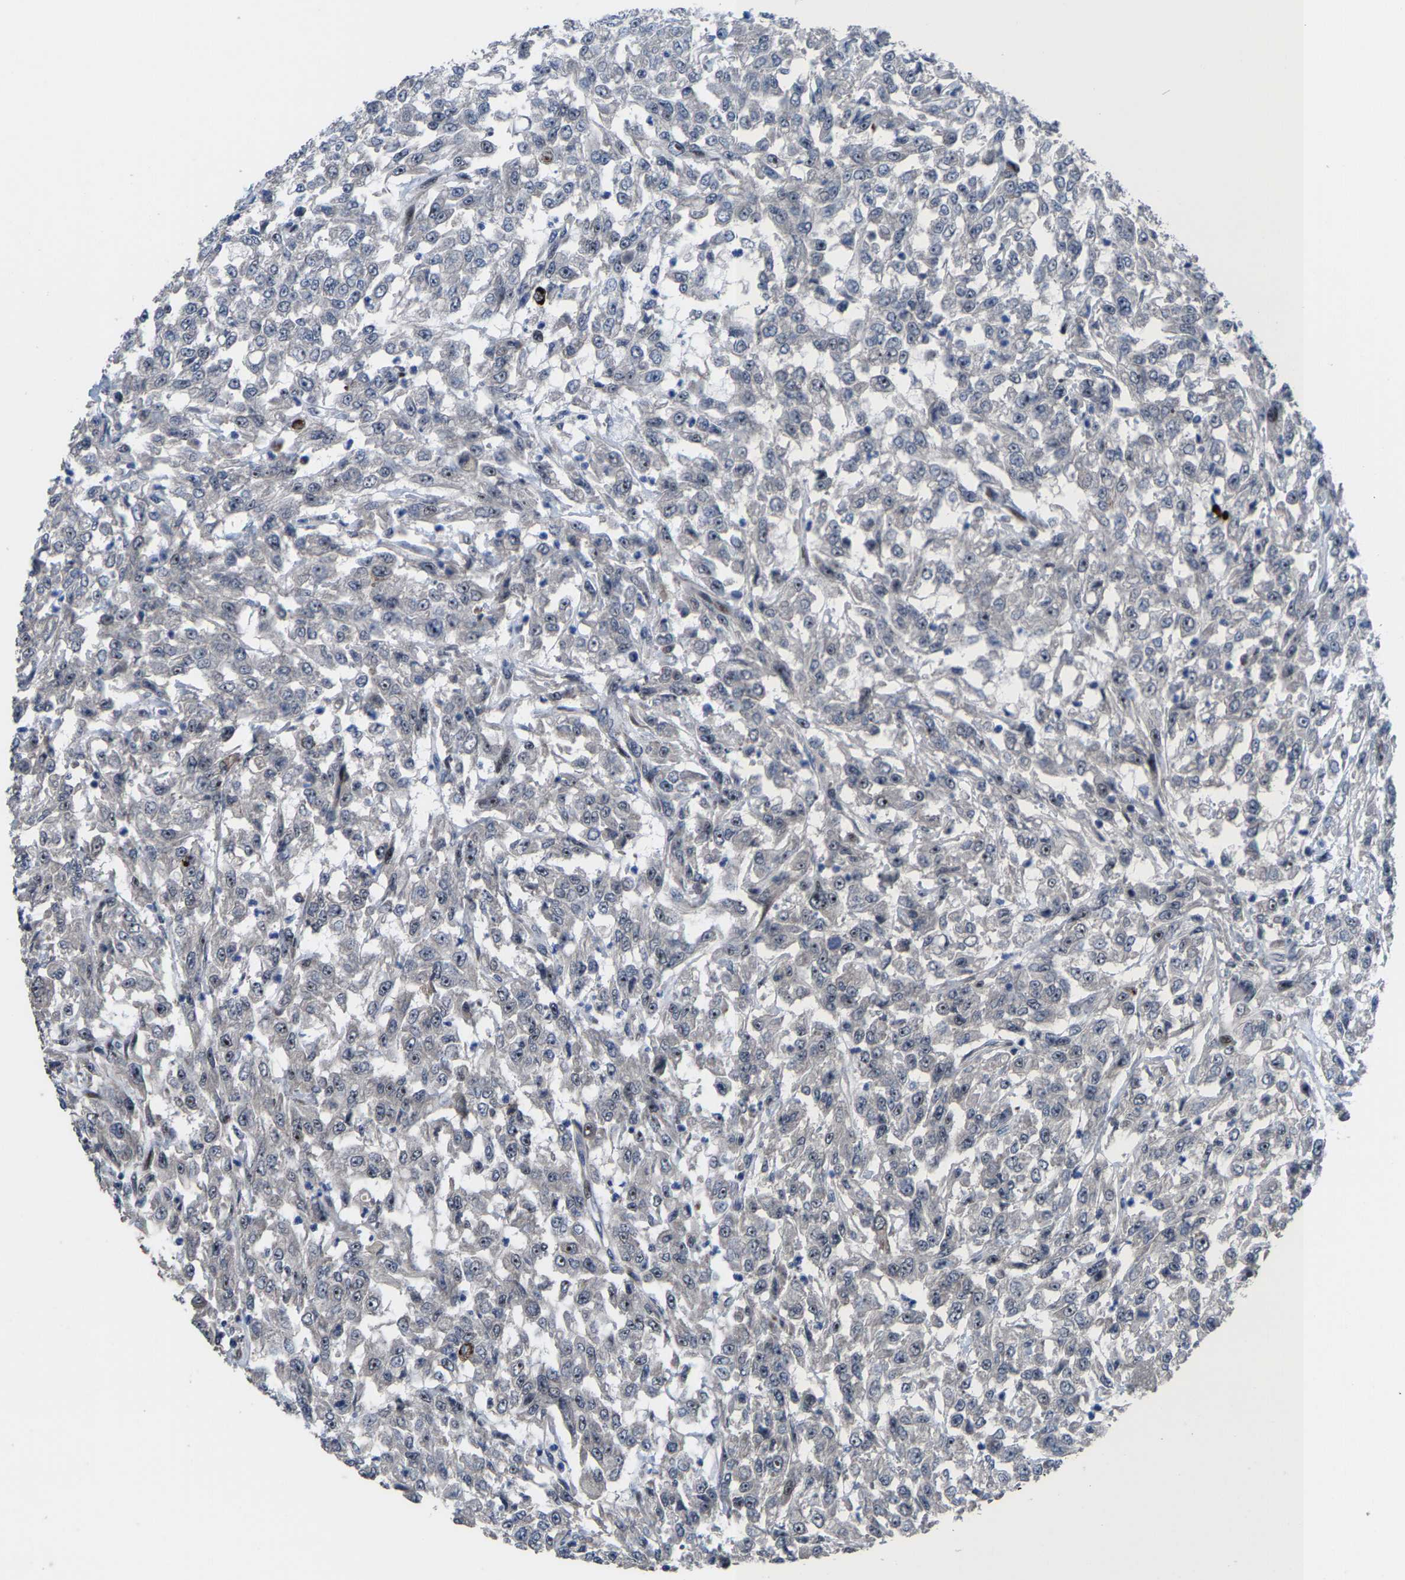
{"staining": {"intensity": "weak", "quantity": "<25%", "location": "nuclear"}, "tissue": "urothelial cancer", "cell_type": "Tumor cells", "image_type": "cancer", "snomed": [{"axis": "morphology", "description": "Urothelial carcinoma, High grade"}, {"axis": "topography", "description": "Urinary bladder"}], "caption": "Image shows no protein positivity in tumor cells of high-grade urothelial carcinoma tissue. (Brightfield microscopy of DAB (3,3'-diaminobenzidine) immunohistochemistry (IHC) at high magnification).", "gene": "HAUS6", "patient": {"sex": "male", "age": 46}}